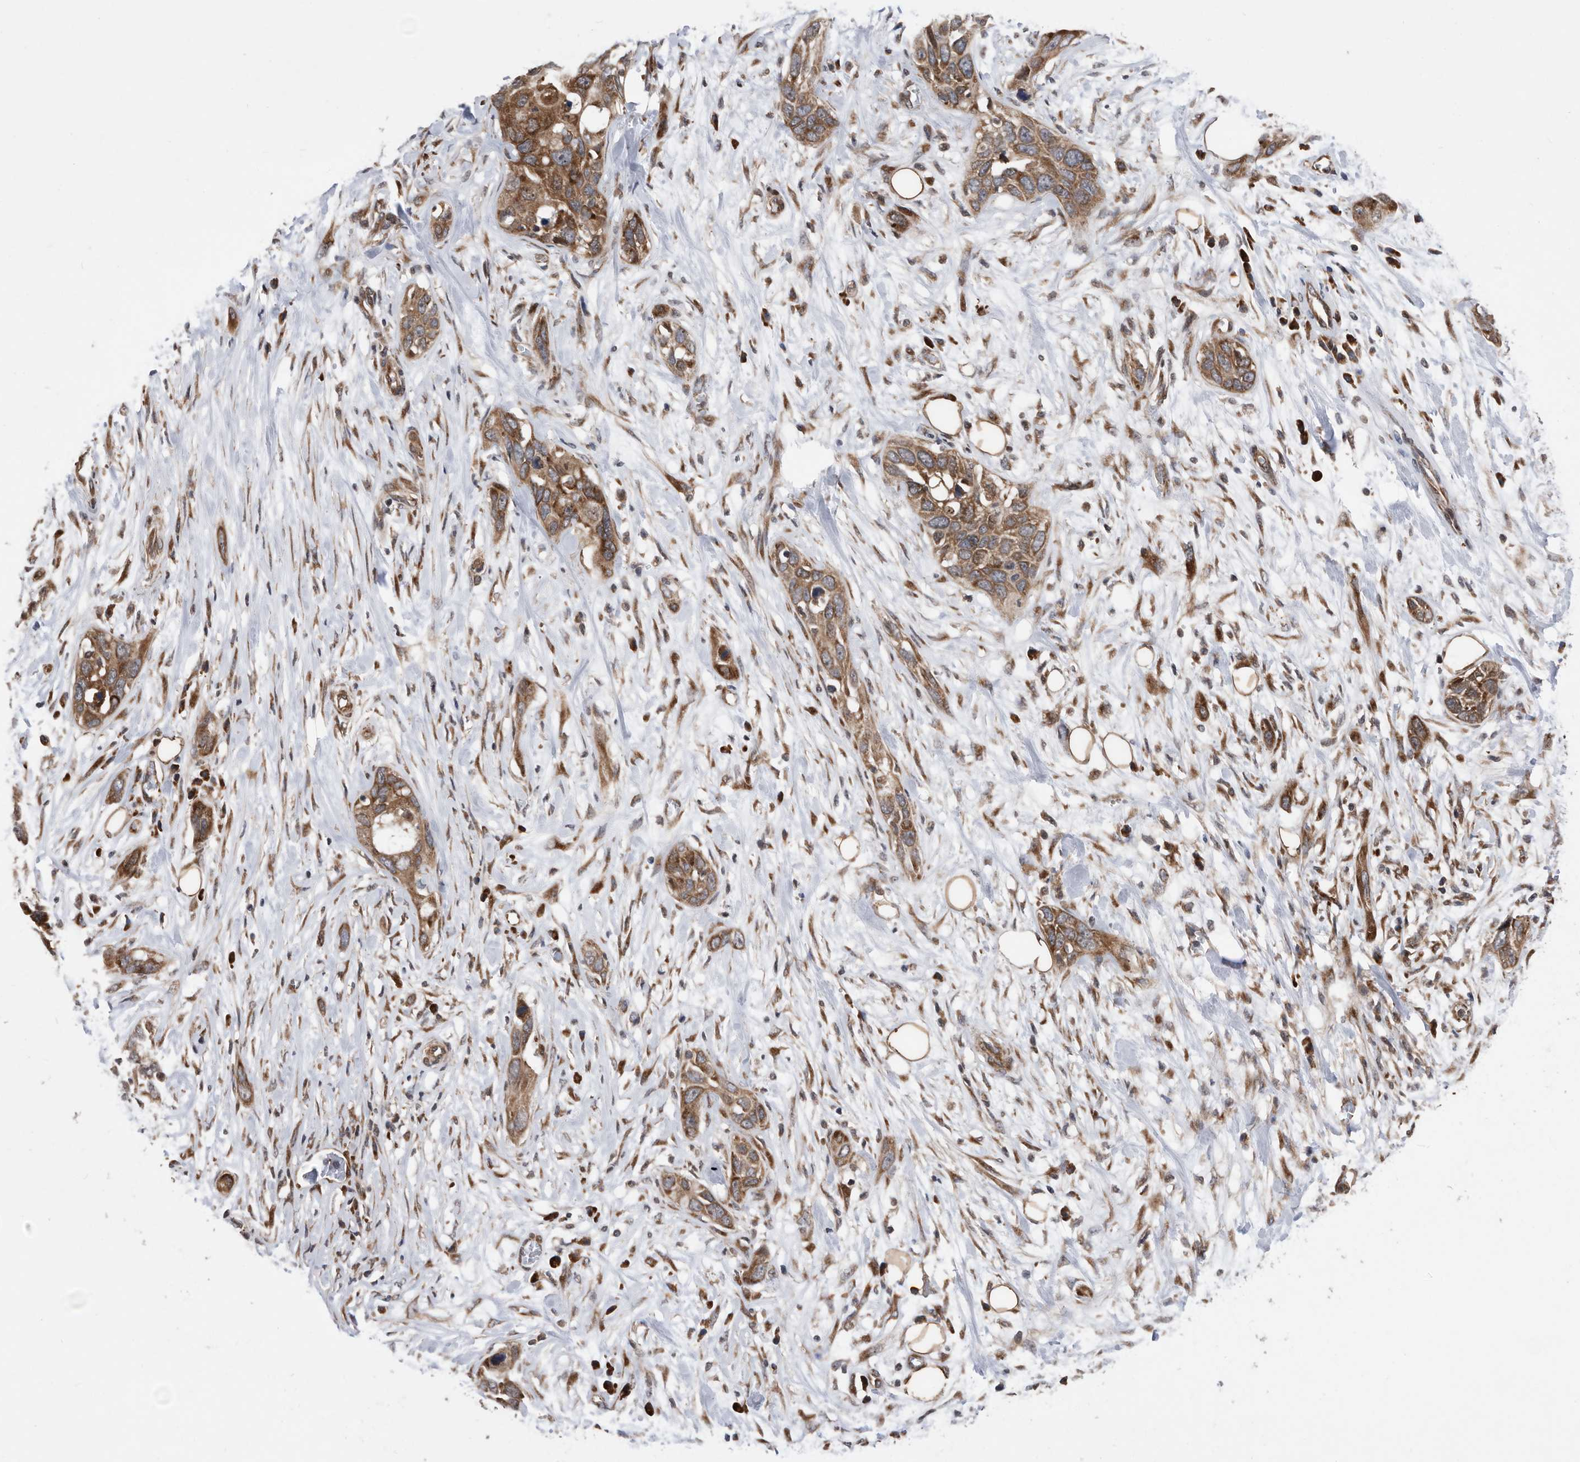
{"staining": {"intensity": "moderate", "quantity": ">75%", "location": "cytoplasmic/membranous"}, "tissue": "pancreatic cancer", "cell_type": "Tumor cells", "image_type": "cancer", "snomed": [{"axis": "morphology", "description": "Adenocarcinoma, NOS"}, {"axis": "topography", "description": "Pancreas"}], "caption": "DAB immunohistochemical staining of human pancreatic cancer demonstrates moderate cytoplasmic/membranous protein staining in about >75% of tumor cells. (DAB (3,3'-diaminobenzidine) IHC, brown staining for protein, blue staining for nuclei).", "gene": "SERINC2", "patient": {"sex": "female", "age": 60}}